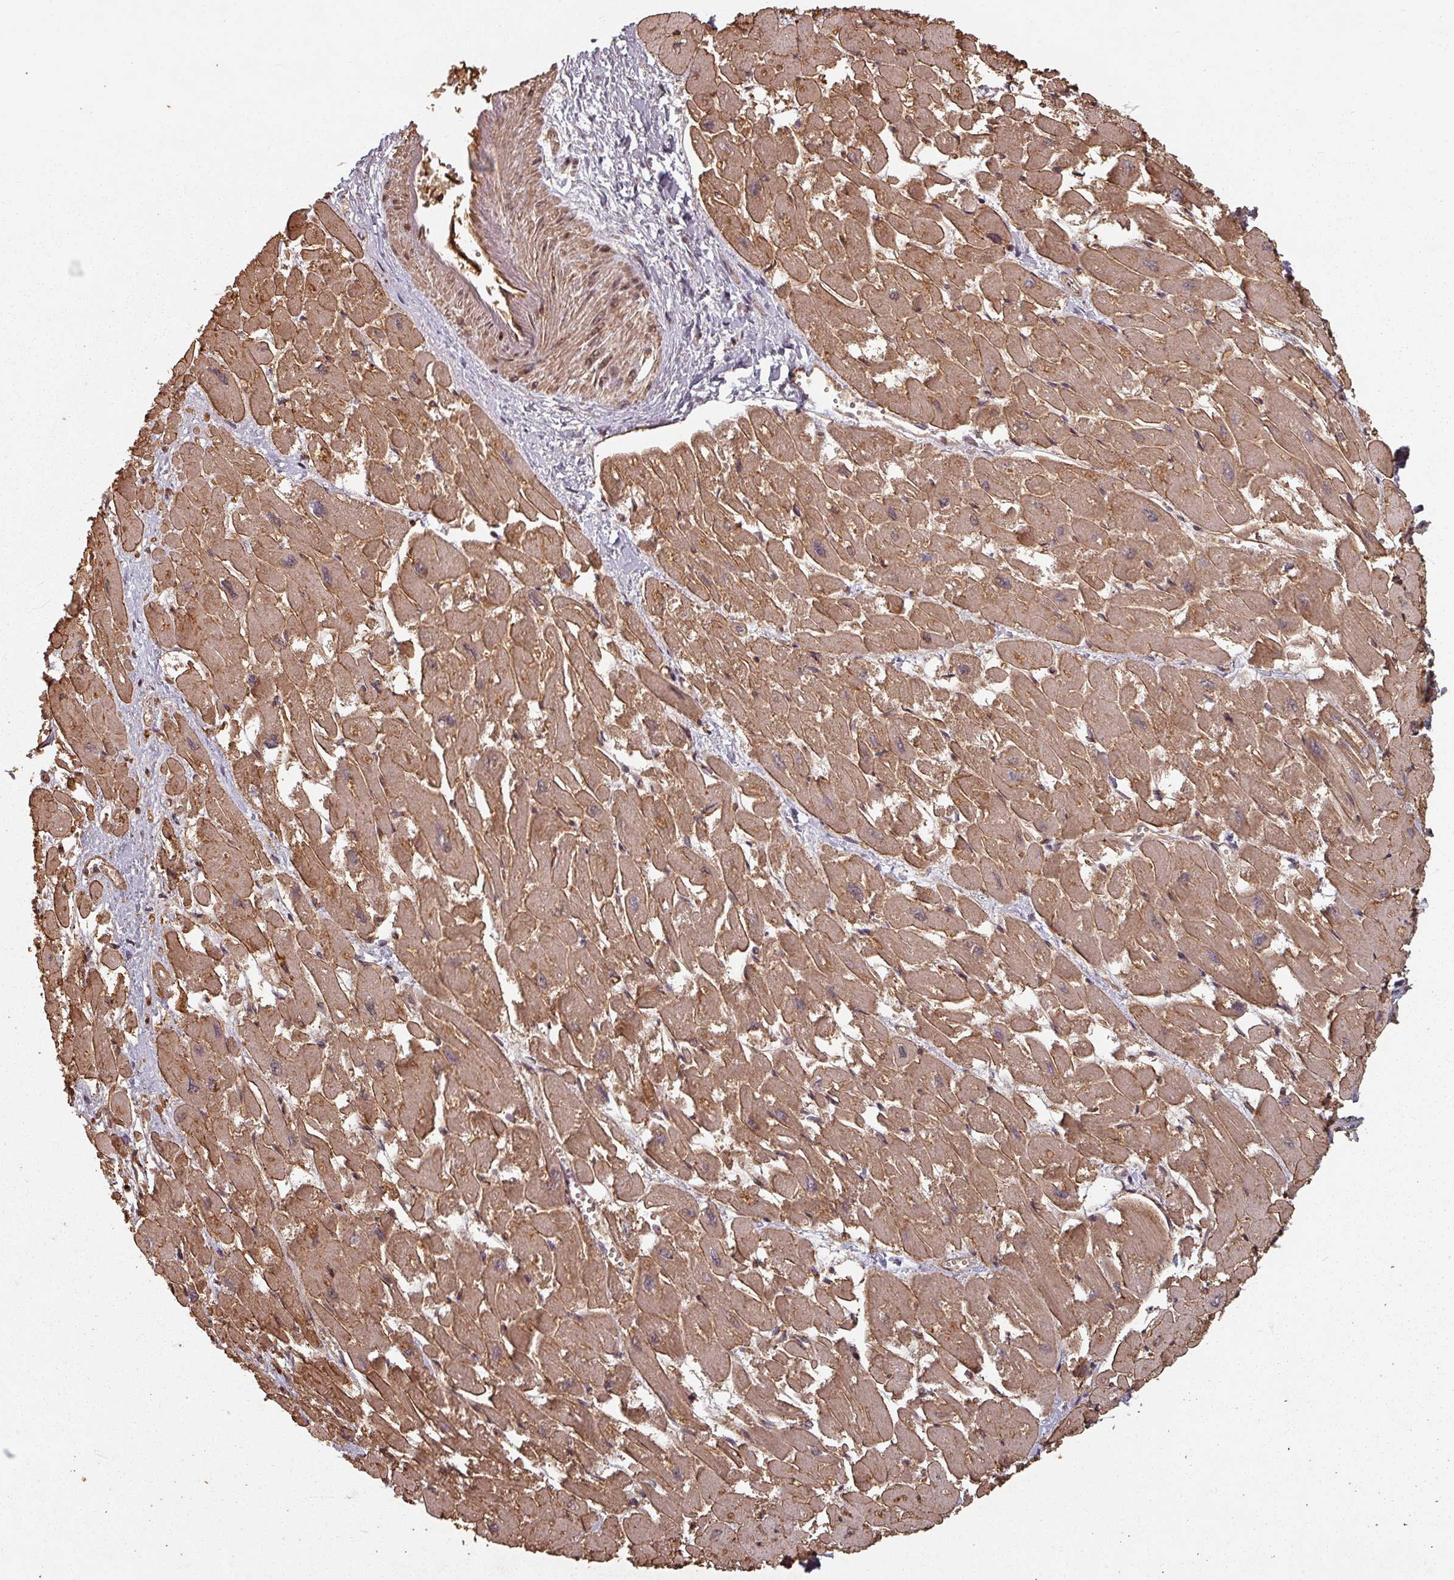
{"staining": {"intensity": "moderate", "quantity": ">75%", "location": "cytoplasmic/membranous"}, "tissue": "heart muscle", "cell_type": "Cardiomyocytes", "image_type": "normal", "snomed": [{"axis": "morphology", "description": "Normal tissue, NOS"}, {"axis": "topography", "description": "Heart"}], "caption": "Human heart muscle stained for a protein (brown) reveals moderate cytoplasmic/membranous positive expression in about >75% of cardiomyocytes.", "gene": "EID1", "patient": {"sex": "male", "age": 54}}